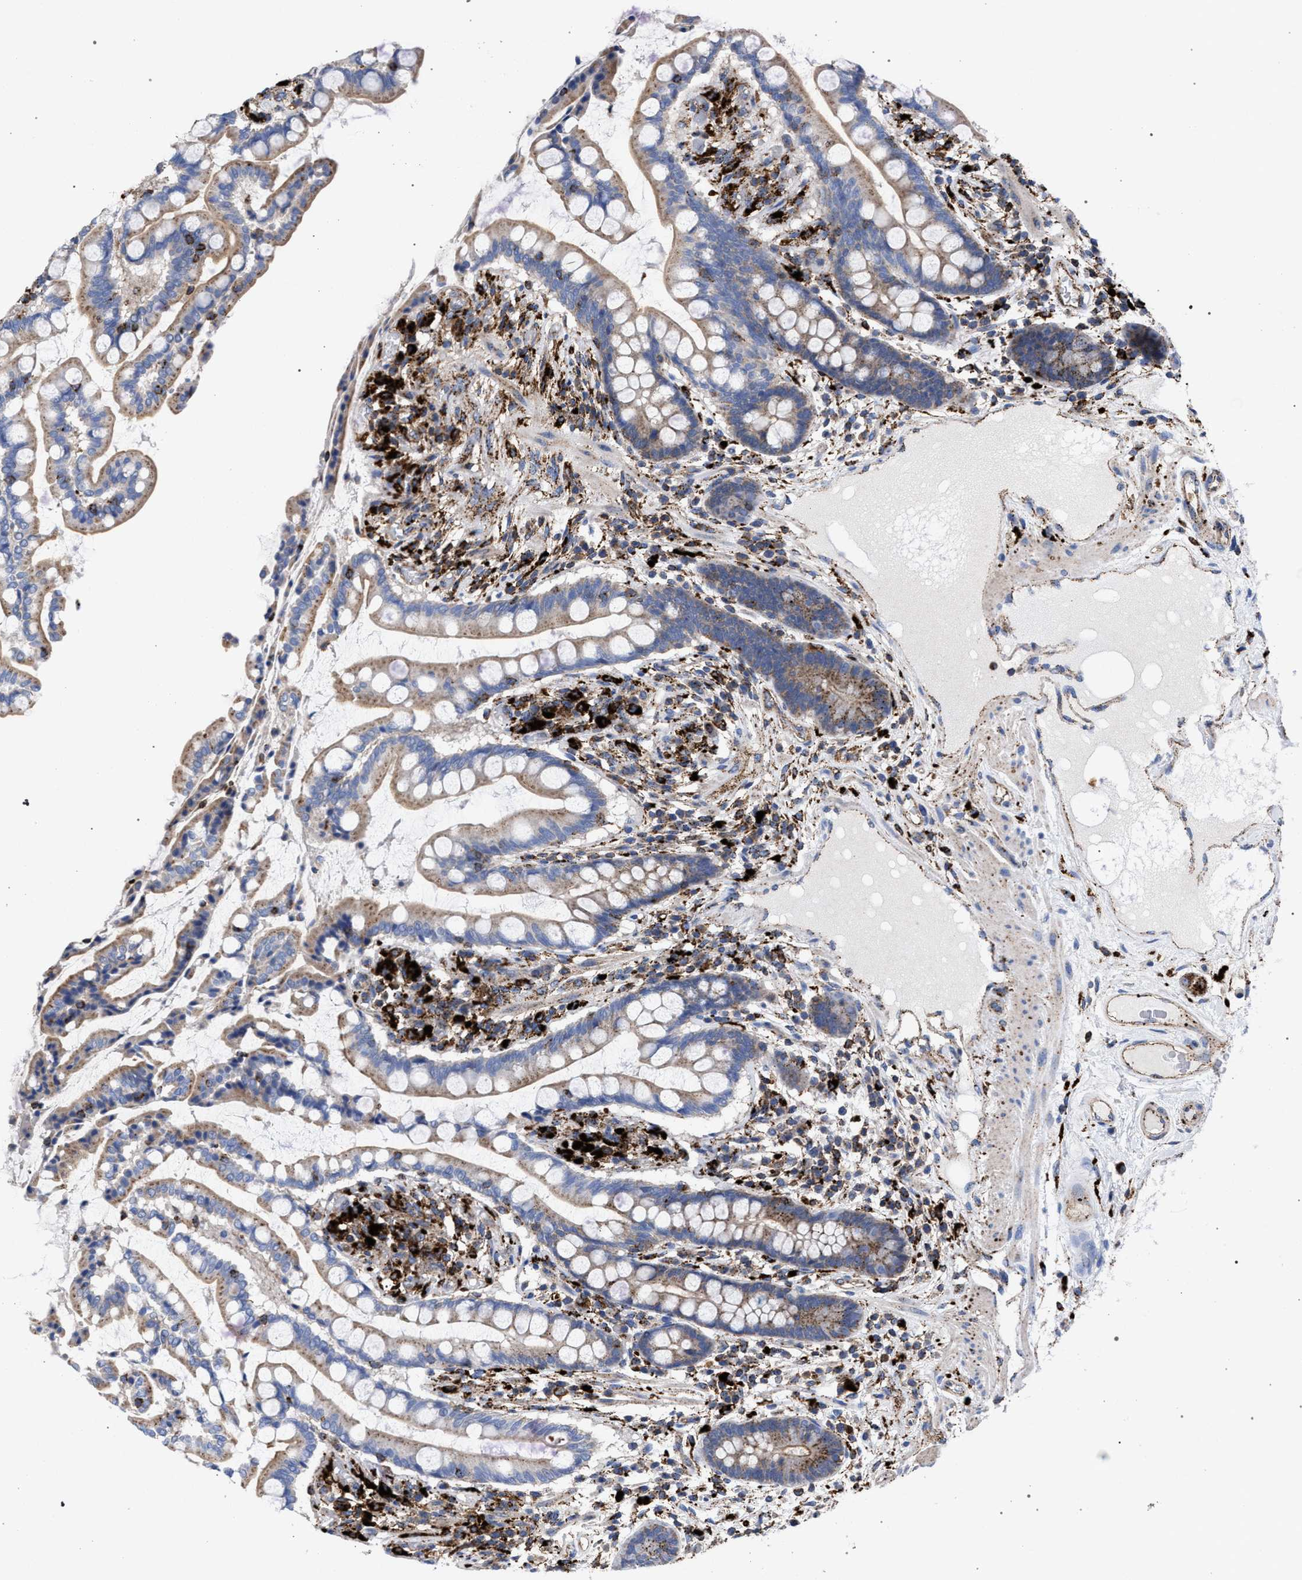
{"staining": {"intensity": "weak", "quantity": ">75%", "location": "cytoplasmic/membranous"}, "tissue": "colon", "cell_type": "Endothelial cells", "image_type": "normal", "snomed": [{"axis": "morphology", "description": "Normal tissue, NOS"}, {"axis": "topography", "description": "Colon"}], "caption": "Endothelial cells reveal low levels of weak cytoplasmic/membranous positivity in about >75% of cells in normal colon.", "gene": "PPT1", "patient": {"sex": "male", "age": 73}}